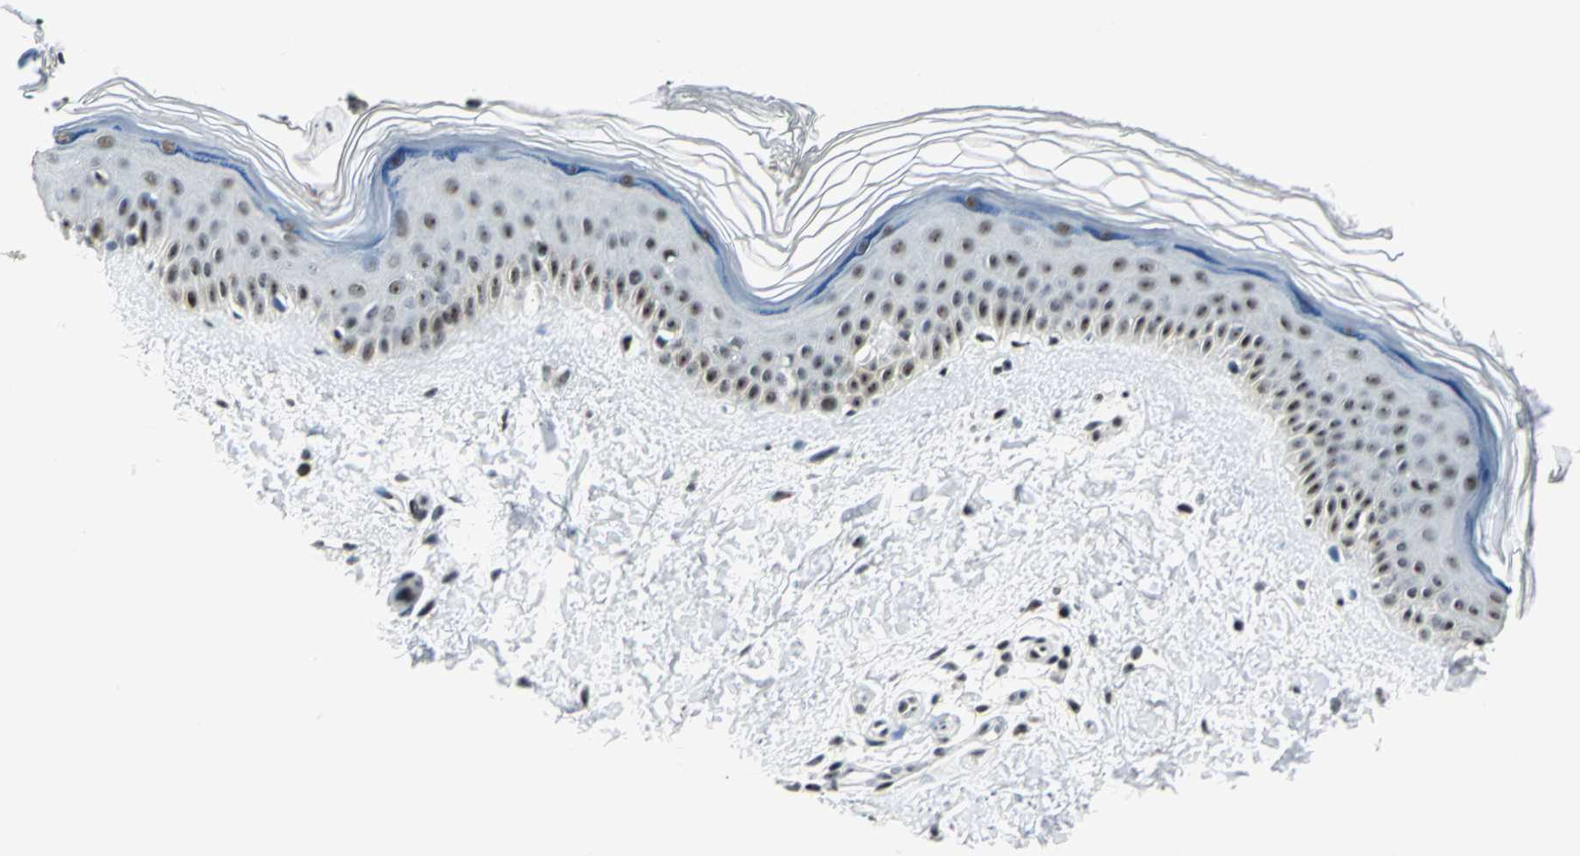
{"staining": {"intensity": "strong", "quantity": "25%-75%", "location": "nuclear"}, "tissue": "skin", "cell_type": "Fibroblasts", "image_type": "normal", "snomed": [{"axis": "morphology", "description": "Normal tissue, NOS"}, {"axis": "topography", "description": "Skin"}], "caption": "Protein expression analysis of benign human skin reveals strong nuclear expression in approximately 25%-75% of fibroblasts. The staining was performed using DAB to visualize the protein expression in brown, while the nuclei were stained in blue with hematoxylin (Magnification: 20x).", "gene": "KAT6B", "patient": {"sex": "female", "age": 19}}